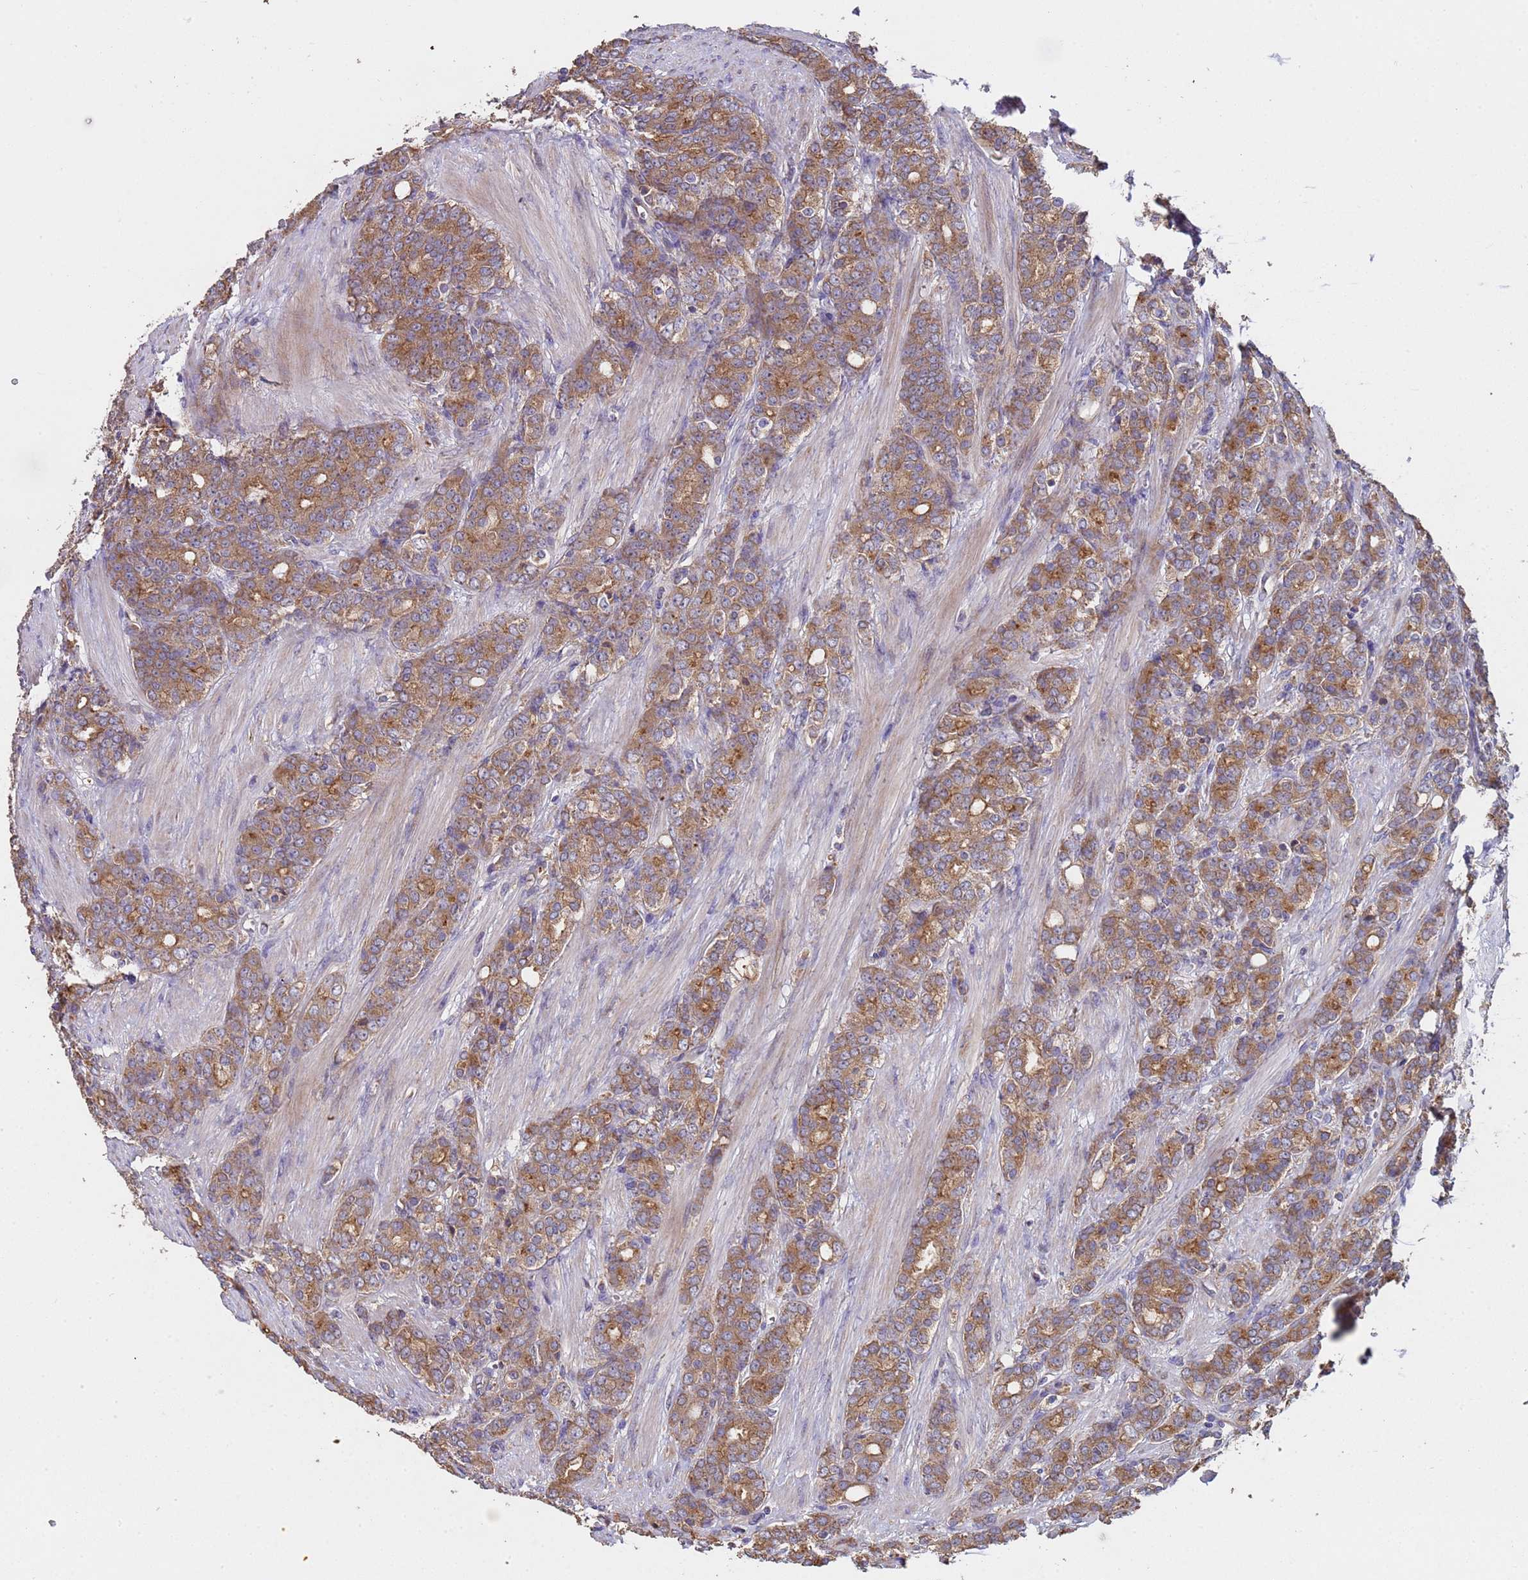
{"staining": {"intensity": "moderate", "quantity": ">75%", "location": "cytoplasmic/membranous"}, "tissue": "prostate cancer", "cell_type": "Tumor cells", "image_type": "cancer", "snomed": [{"axis": "morphology", "description": "Adenocarcinoma, High grade"}, {"axis": "topography", "description": "Prostate"}], "caption": "Human prostate adenocarcinoma (high-grade) stained with a protein marker reveals moderate staining in tumor cells.", "gene": "EEF1AKMT1", "patient": {"sex": "male", "age": 62}}